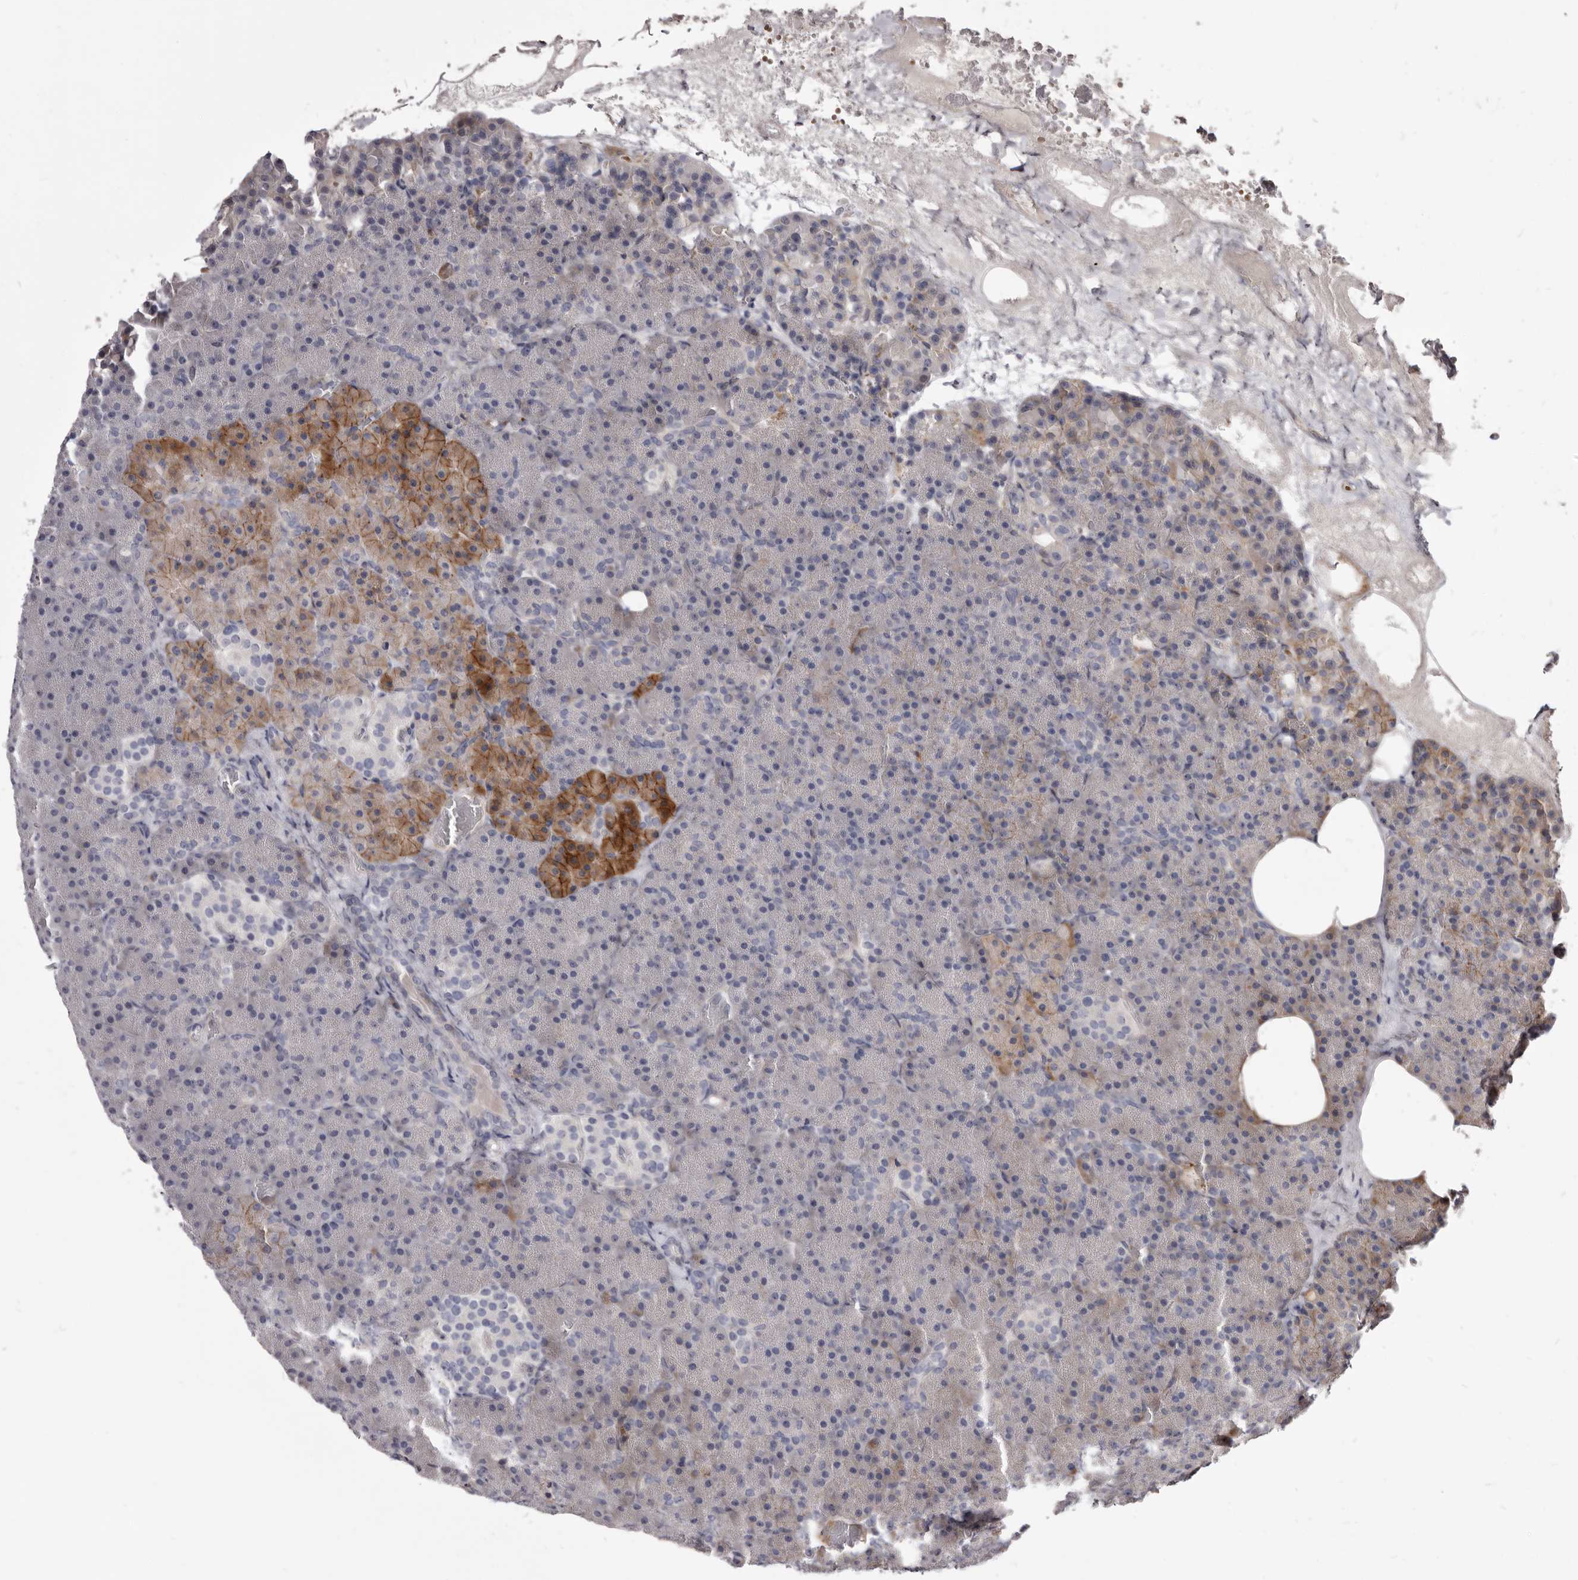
{"staining": {"intensity": "moderate", "quantity": "<25%", "location": "cytoplasmic/membranous"}, "tissue": "pancreas", "cell_type": "Exocrine glandular cells", "image_type": "normal", "snomed": [{"axis": "morphology", "description": "Normal tissue, NOS"}, {"axis": "morphology", "description": "Carcinoid, malignant, NOS"}, {"axis": "topography", "description": "Pancreas"}], "caption": "A brown stain highlights moderate cytoplasmic/membranous staining of a protein in exocrine glandular cells of normal pancreas.", "gene": "FAS", "patient": {"sex": "female", "age": 35}}